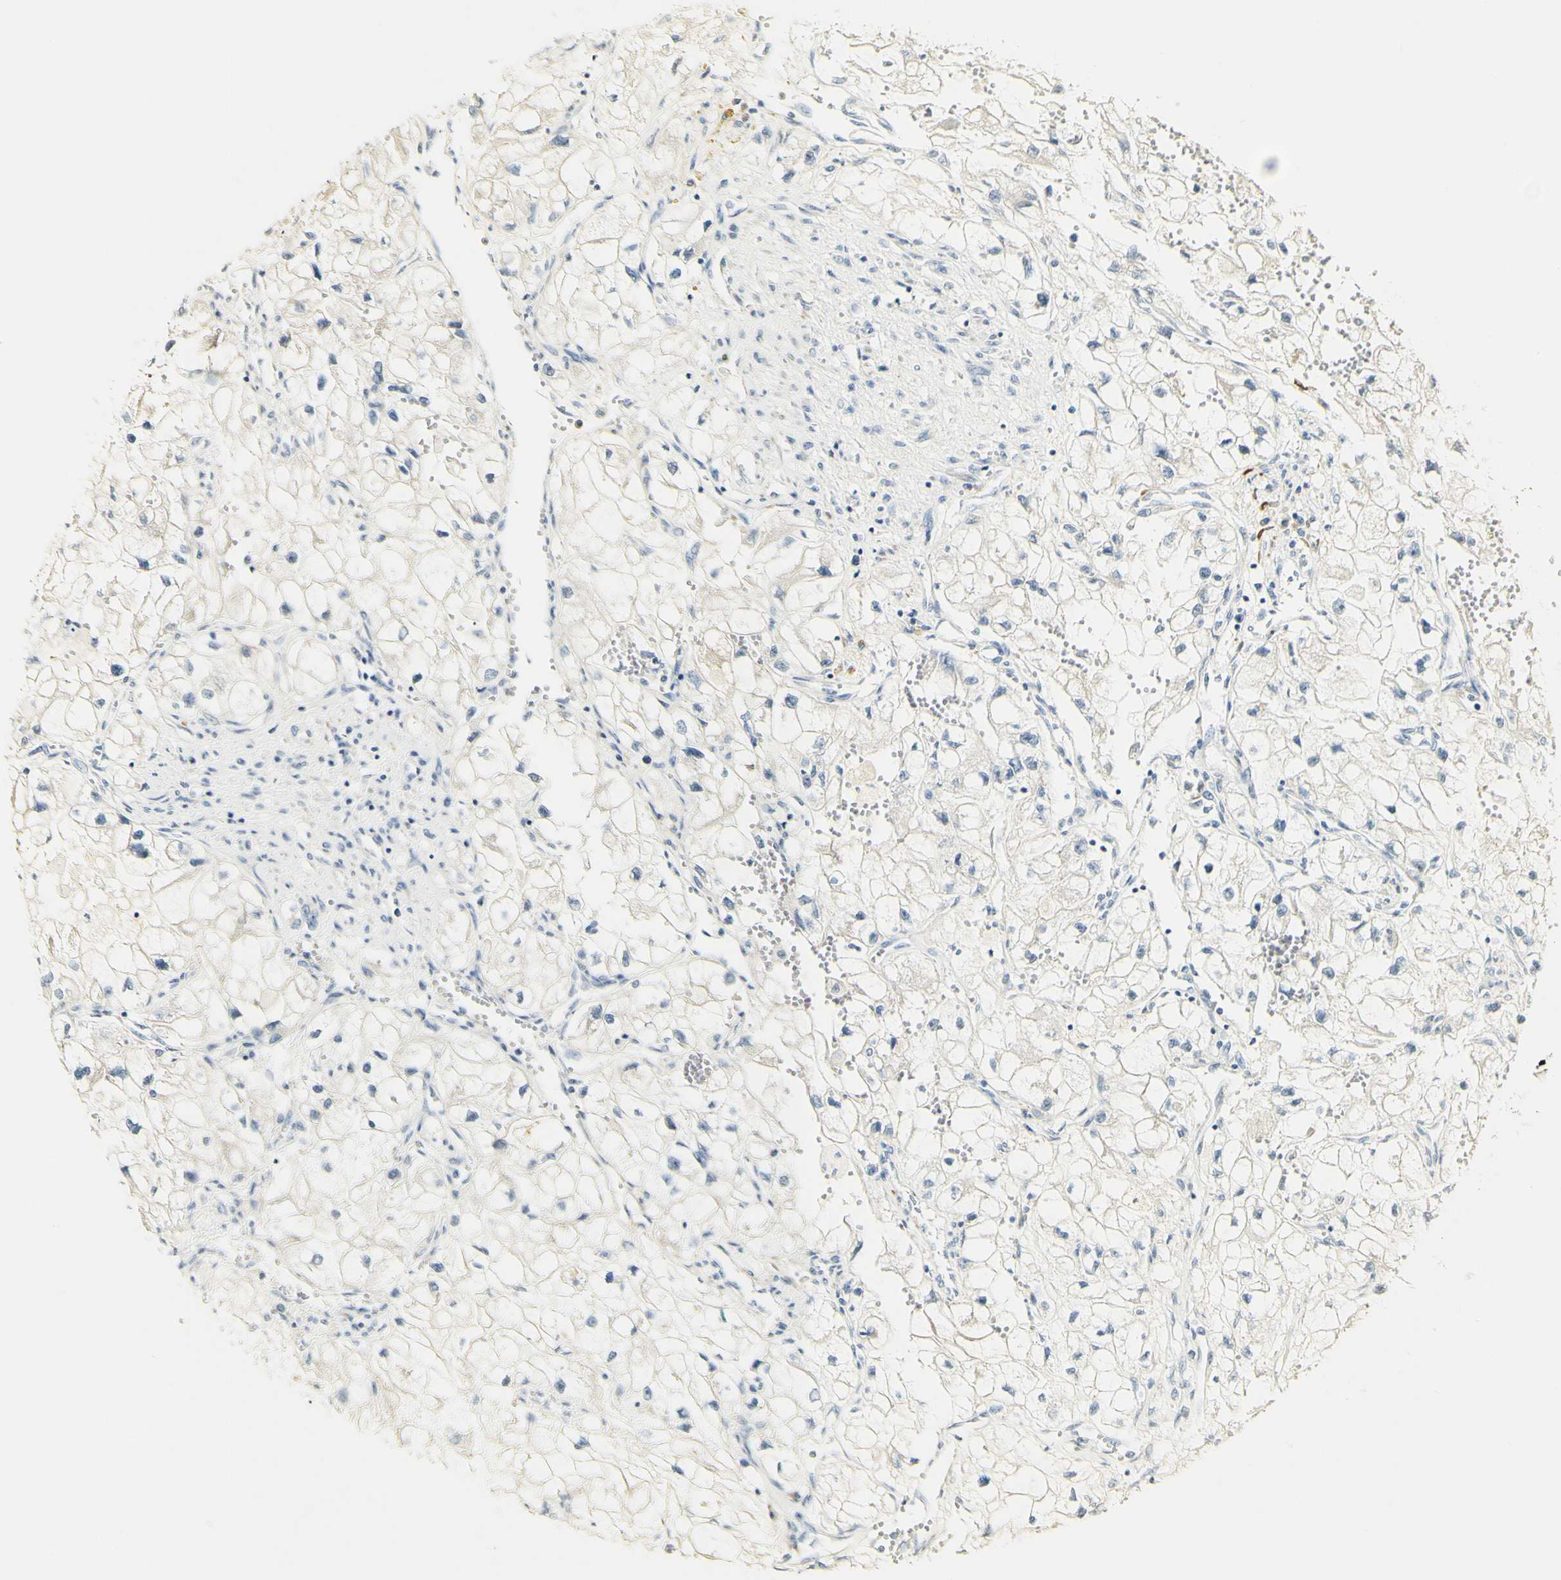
{"staining": {"intensity": "negative", "quantity": "none", "location": "none"}, "tissue": "renal cancer", "cell_type": "Tumor cells", "image_type": "cancer", "snomed": [{"axis": "morphology", "description": "Adenocarcinoma, NOS"}, {"axis": "topography", "description": "Kidney"}], "caption": "Immunohistochemical staining of human renal cancer shows no significant expression in tumor cells.", "gene": "FMO3", "patient": {"sex": "female", "age": 70}}